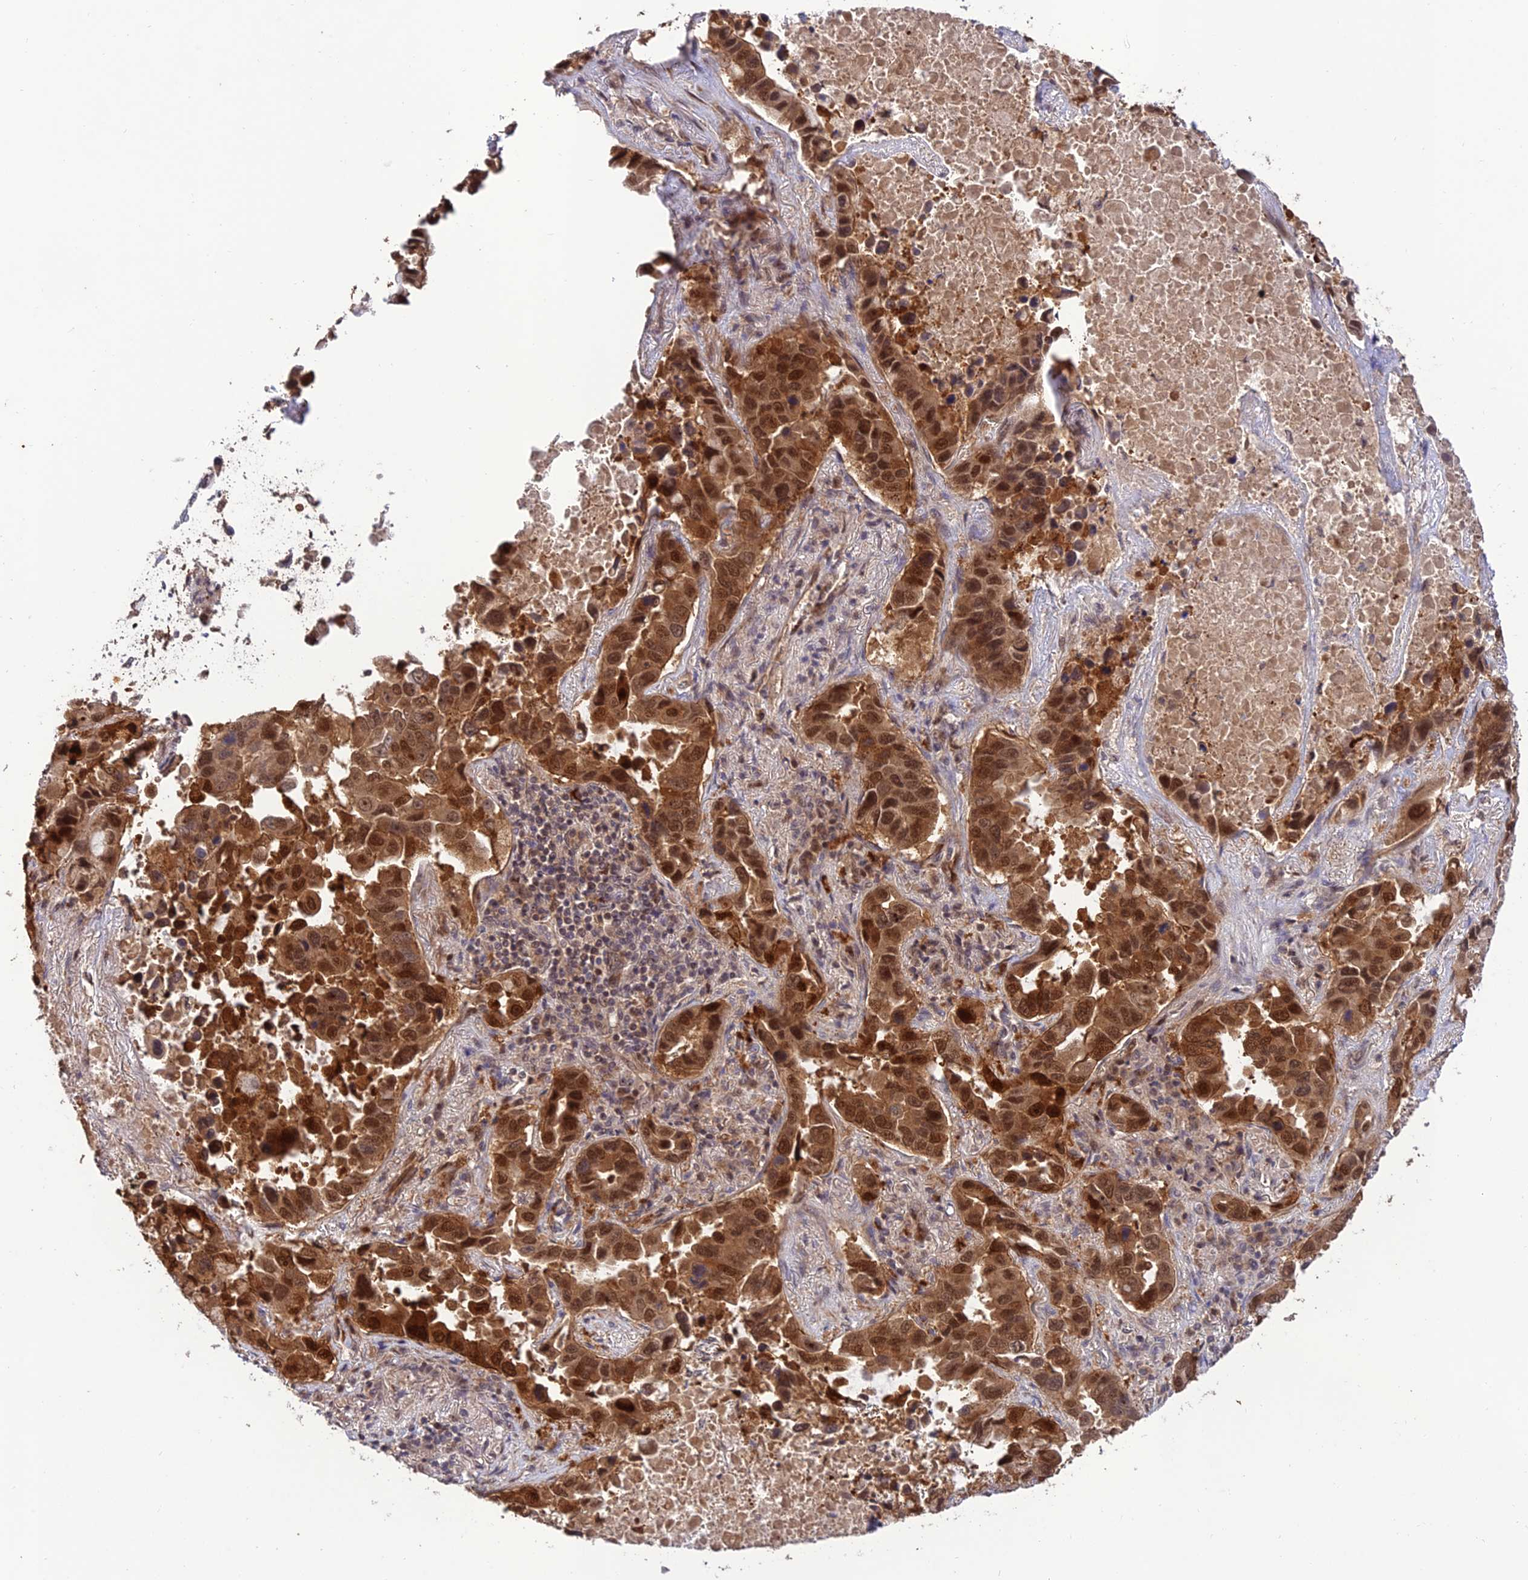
{"staining": {"intensity": "strong", "quantity": ">75%", "location": "cytoplasmic/membranous,nuclear"}, "tissue": "lung cancer", "cell_type": "Tumor cells", "image_type": "cancer", "snomed": [{"axis": "morphology", "description": "Adenocarcinoma, NOS"}, {"axis": "topography", "description": "Lung"}], "caption": "This histopathology image displays IHC staining of lung cancer, with high strong cytoplasmic/membranous and nuclear positivity in about >75% of tumor cells.", "gene": "REV1", "patient": {"sex": "male", "age": 64}}